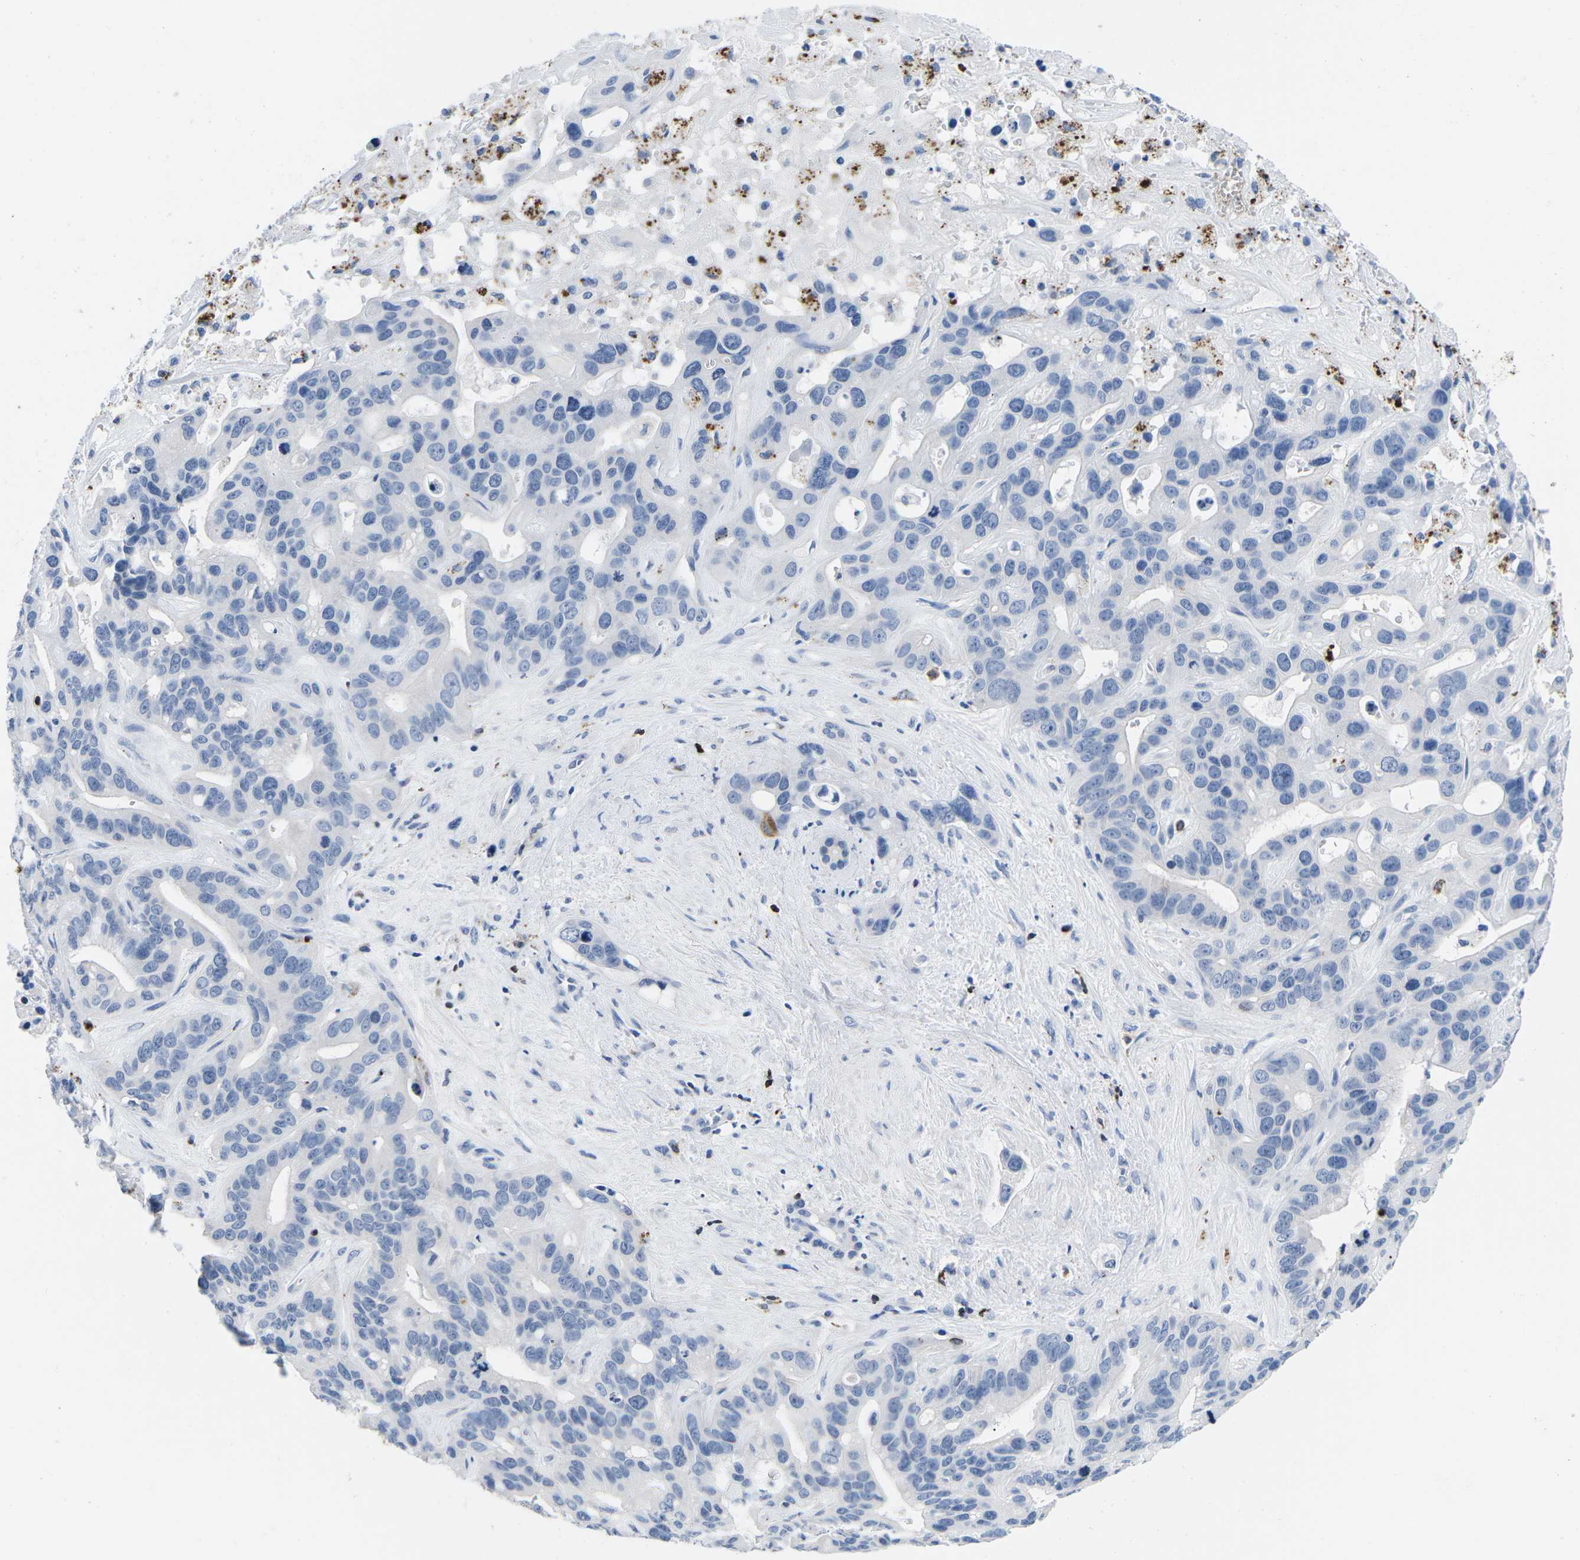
{"staining": {"intensity": "negative", "quantity": "none", "location": "none"}, "tissue": "liver cancer", "cell_type": "Tumor cells", "image_type": "cancer", "snomed": [{"axis": "morphology", "description": "Cholangiocarcinoma"}, {"axis": "topography", "description": "Liver"}], "caption": "This is a image of immunohistochemistry (IHC) staining of liver cancer, which shows no staining in tumor cells.", "gene": "CTSW", "patient": {"sex": "female", "age": 65}}